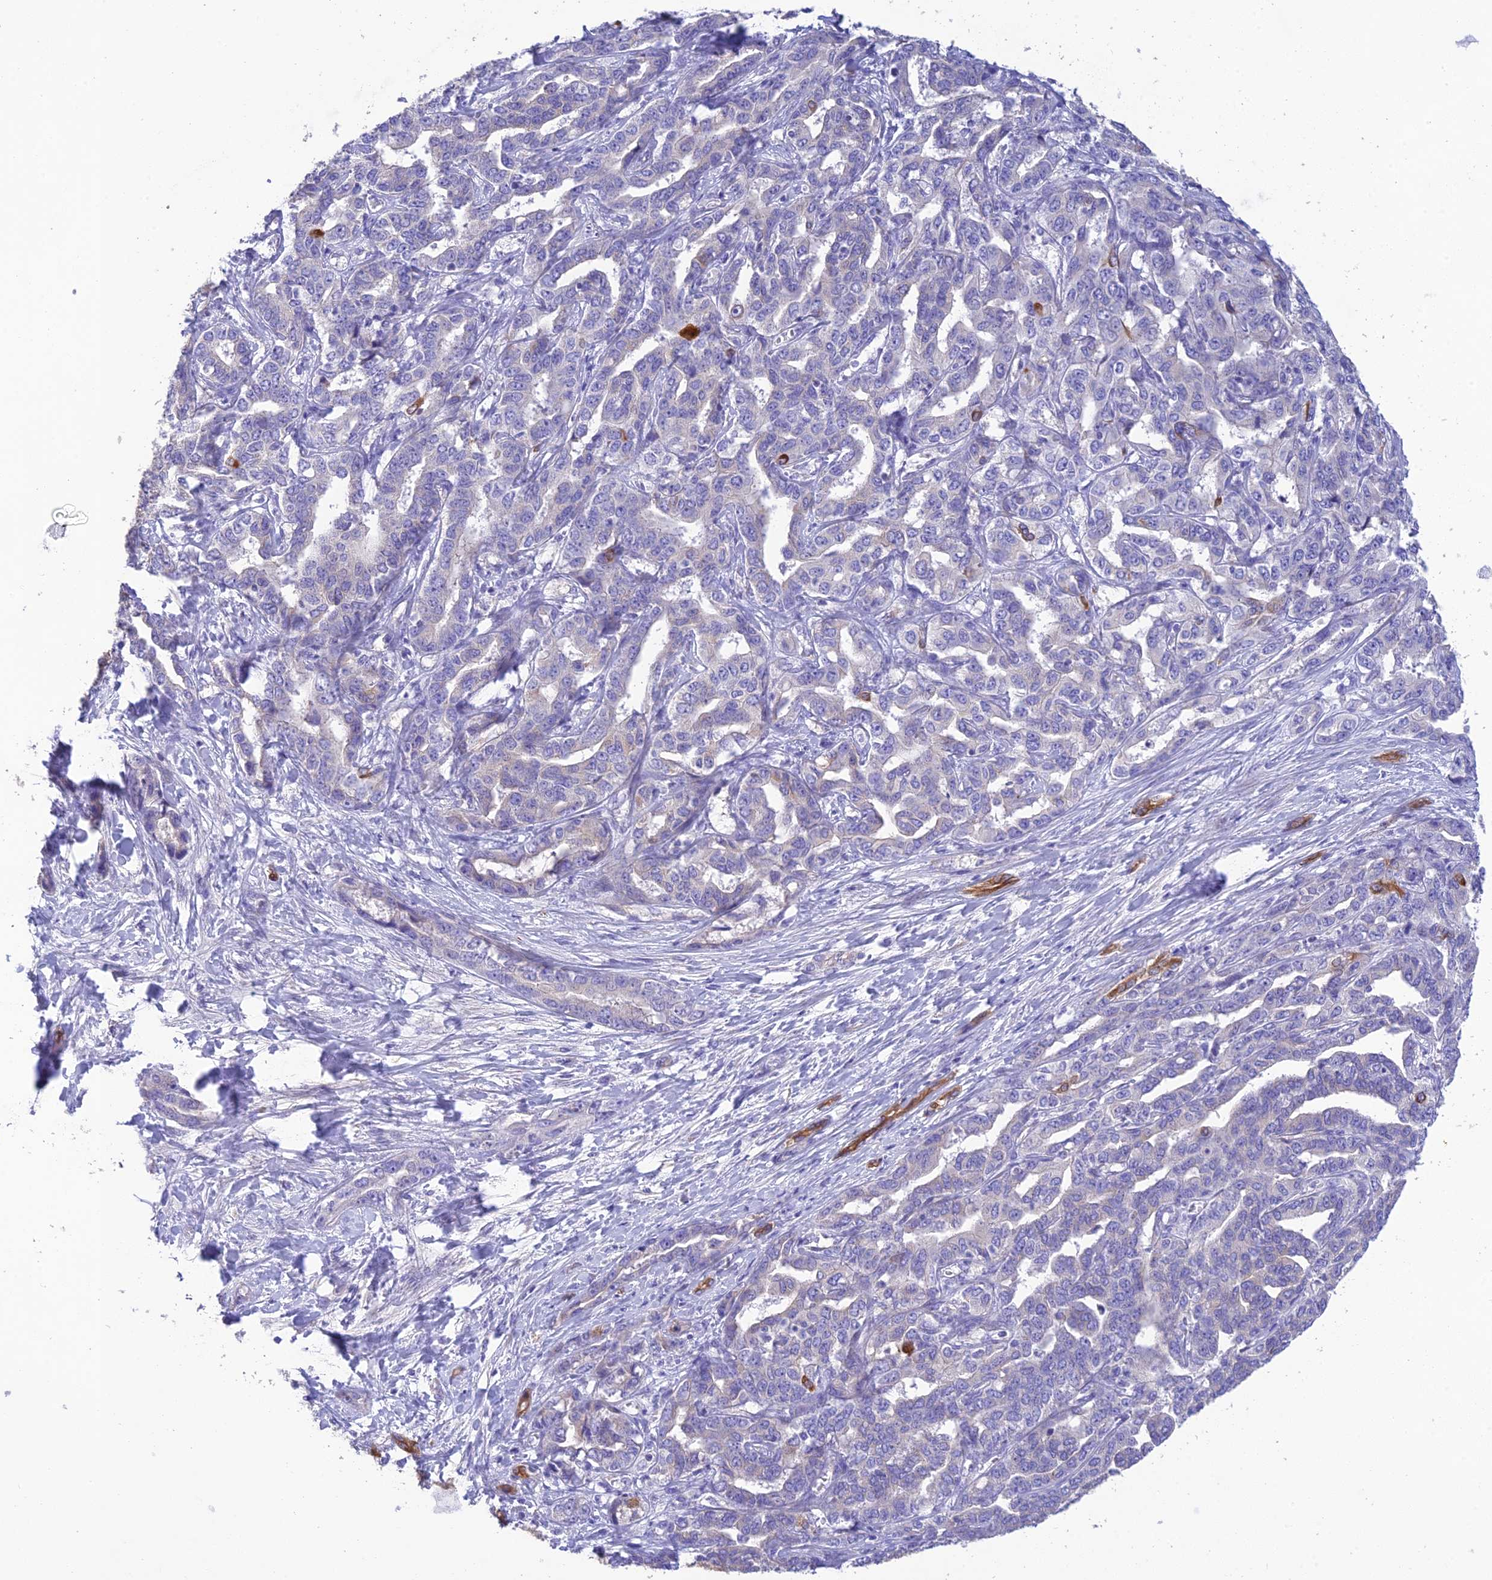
{"staining": {"intensity": "negative", "quantity": "none", "location": "none"}, "tissue": "liver cancer", "cell_type": "Tumor cells", "image_type": "cancer", "snomed": [{"axis": "morphology", "description": "Cholangiocarcinoma"}, {"axis": "topography", "description": "Liver"}], "caption": "Tumor cells show no significant protein positivity in liver cholangiocarcinoma.", "gene": "HSD17B2", "patient": {"sex": "male", "age": 59}}